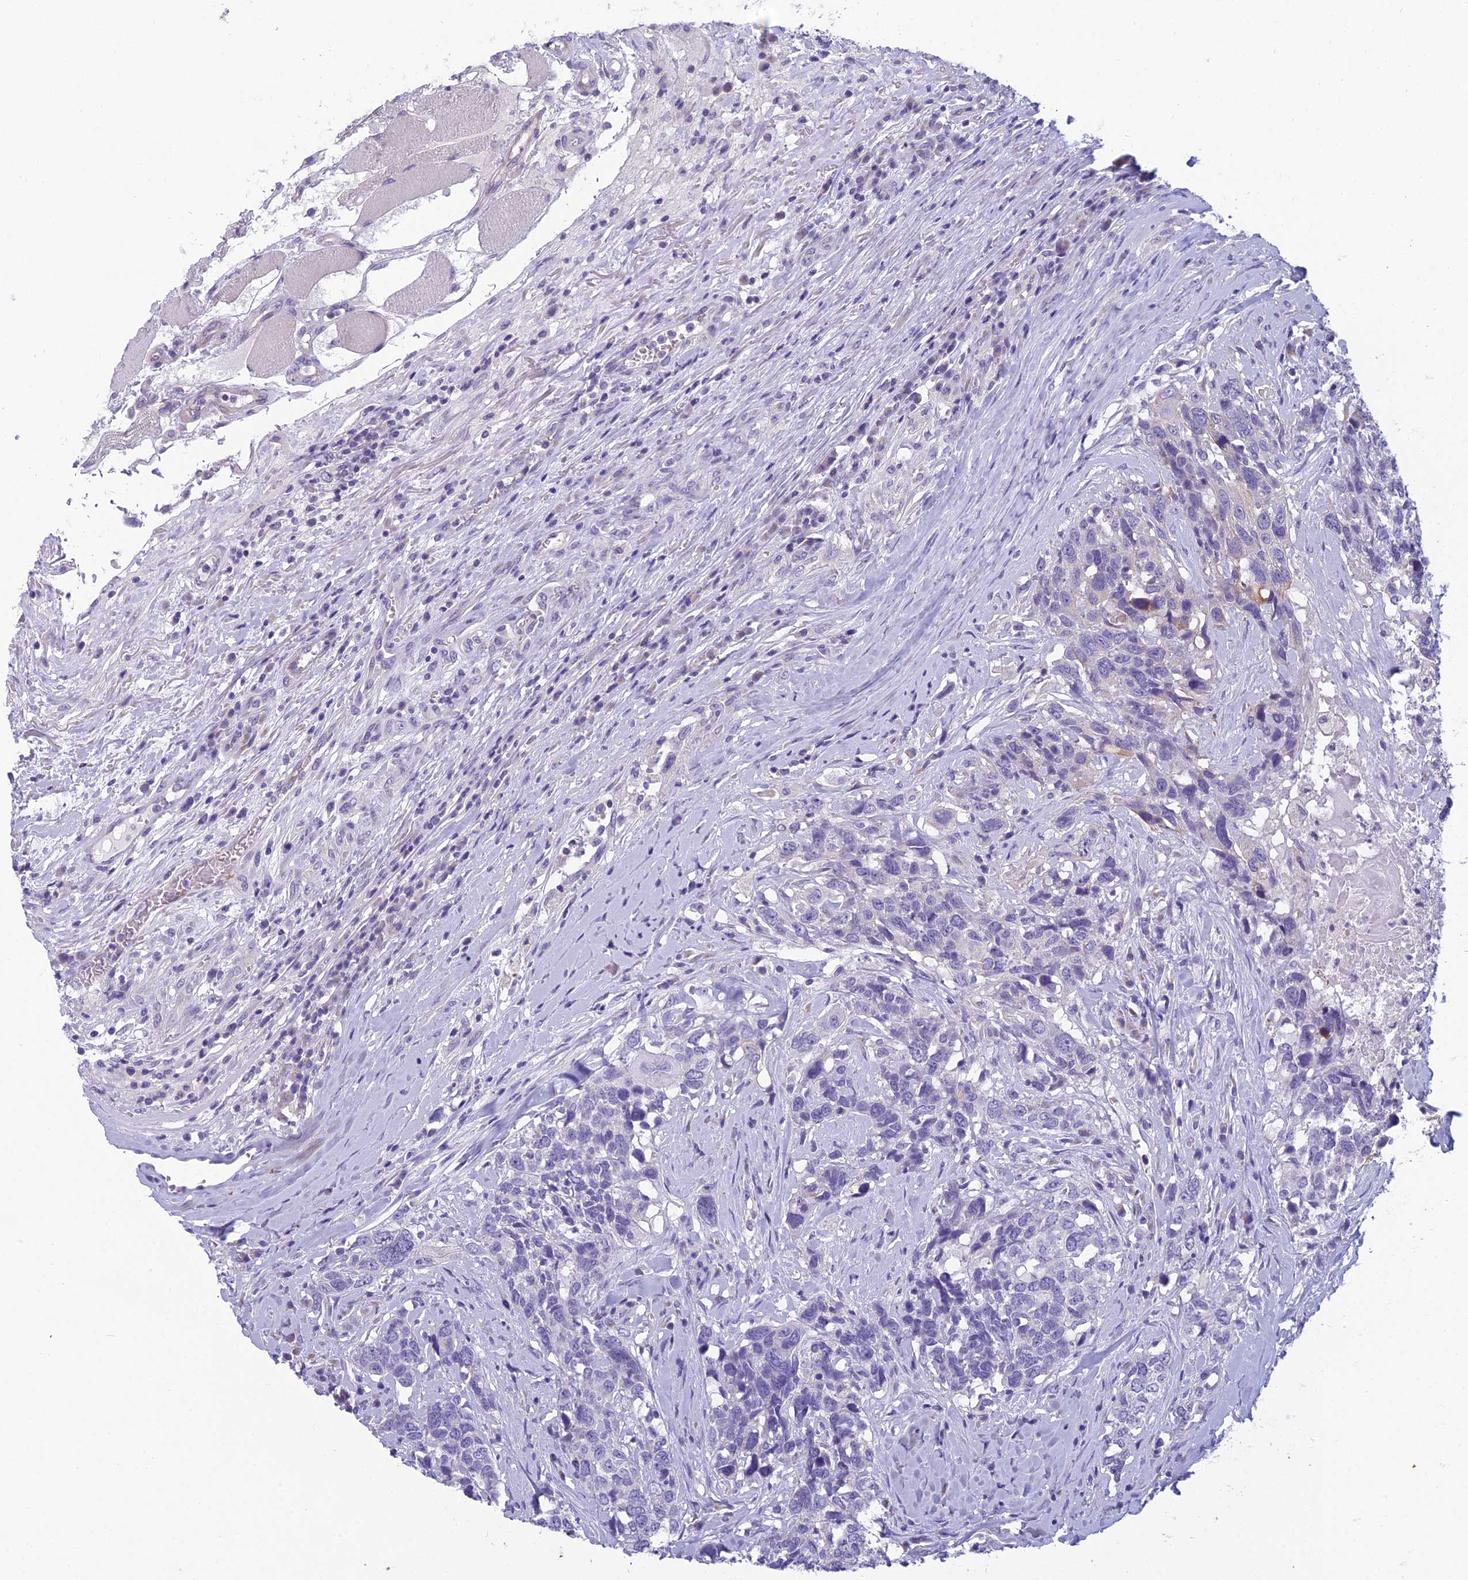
{"staining": {"intensity": "negative", "quantity": "none", "location": "none"}, "tissue": "head and neck cancer", "cell_type": "Tumor cells", "image_type": "cancer", "snomed": [{"axis": "morphology", "description": "Squamous cell carcinoma, NOS"}, {"axis": "topography", "description": "Head-Neck"}], "caption": "Tumor cells show no significant positivity in head and neck cancer. (DAB immunohistochemistry visualized using brightfield microscopy, high magnification).", "gene": "RBM41", "patient": {"sex": "male", "age": 66}}